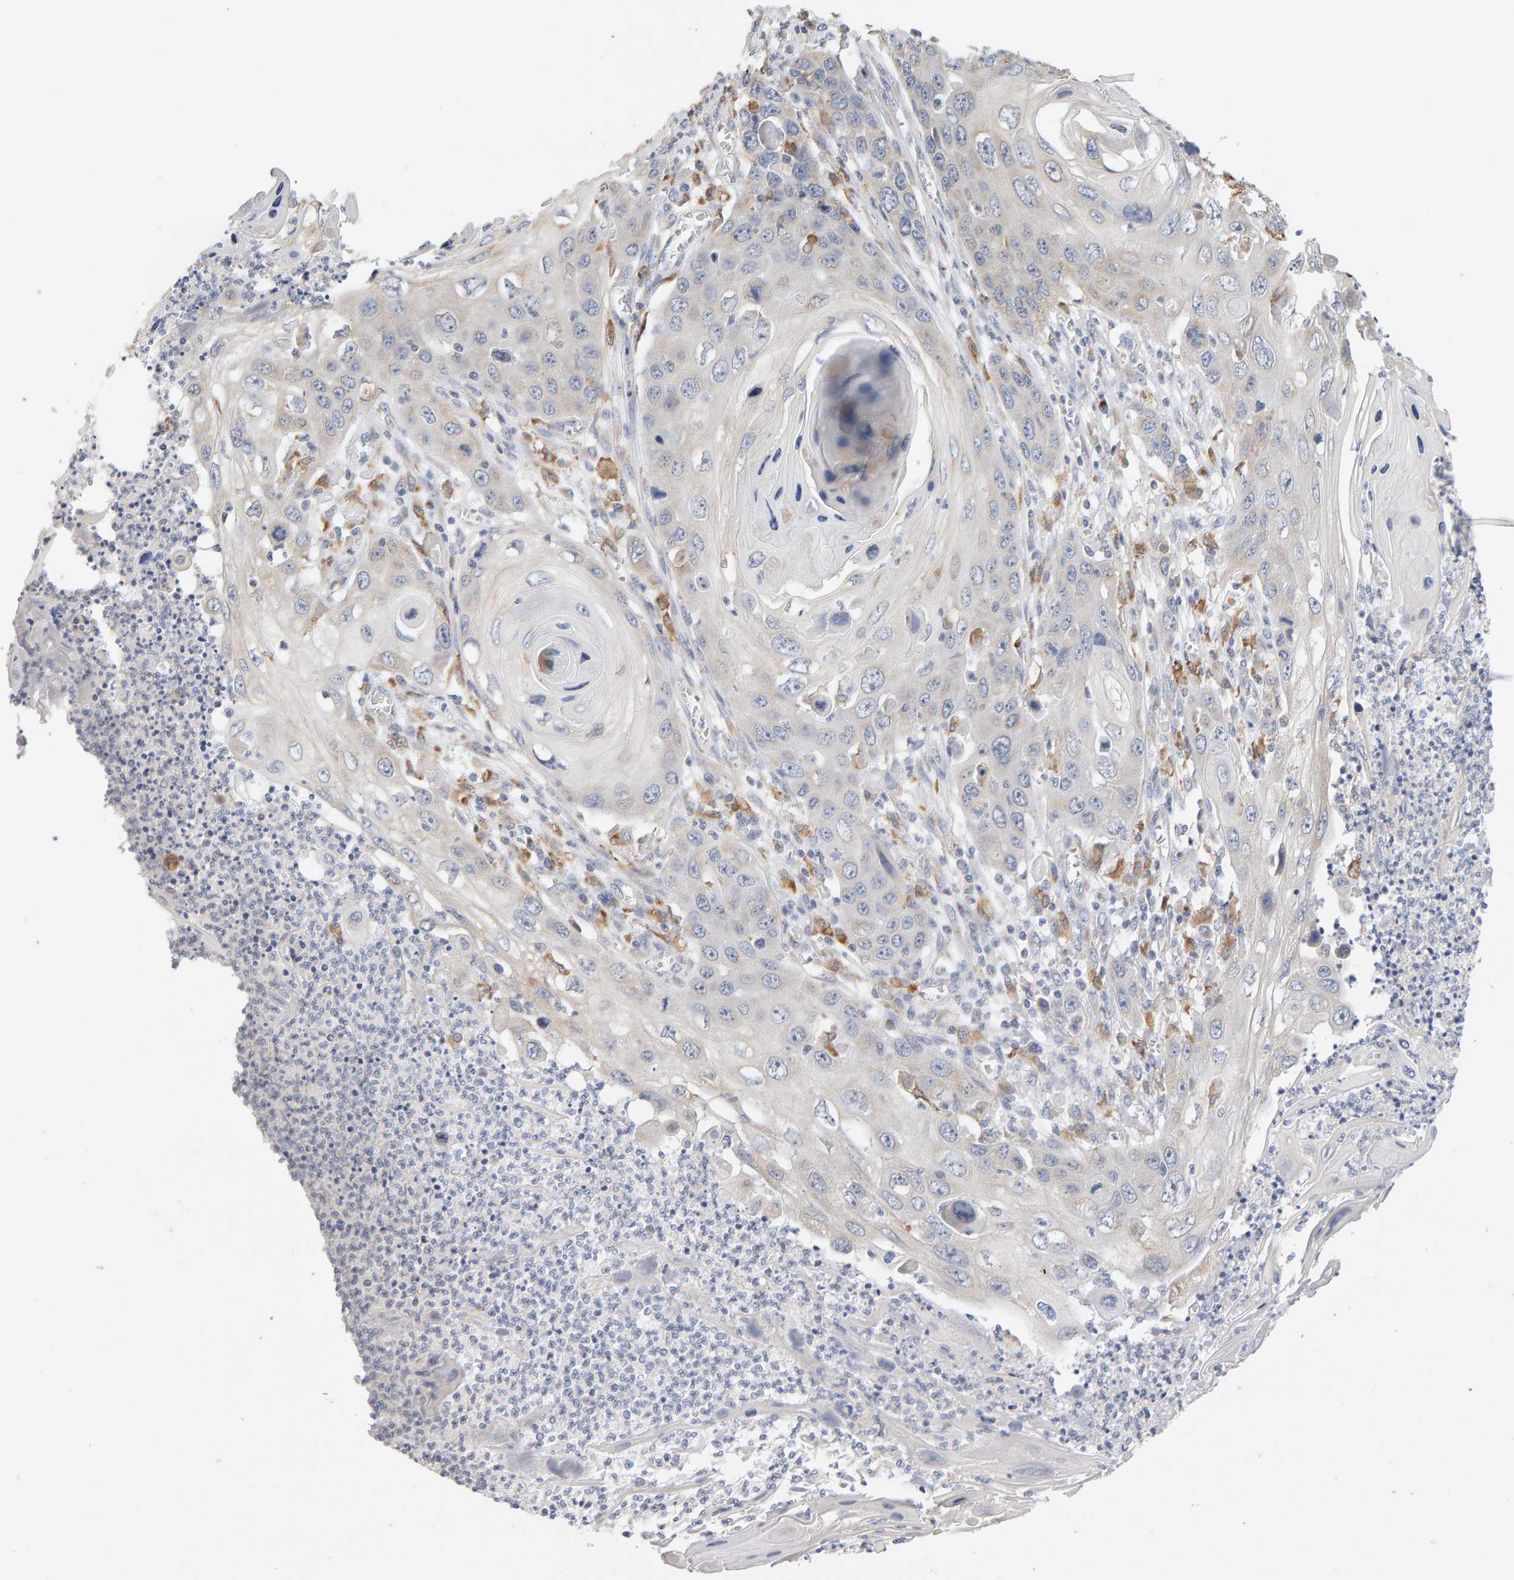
{"staining": {"intensity": "weak", "quantity": "<25%", "location": "cytoplasmic/membranous"}, "tissue": "skin cancer", "cell_type": "Tumor cells", "image_type": "cancer", "snomed": [{"axis": "morphology", "description": "Squamous cell carcinoma, NOS"}, {"axis": "topography", "description": "Skin"}], "caption": "The histopathology image exhibits no significant positivity in tumor cells of skin cancer (squamous cell carcinoma). Nuclei are stained in blue.", "gene": "SGPL1", "patient": {"sex": "male", "age": 55}}